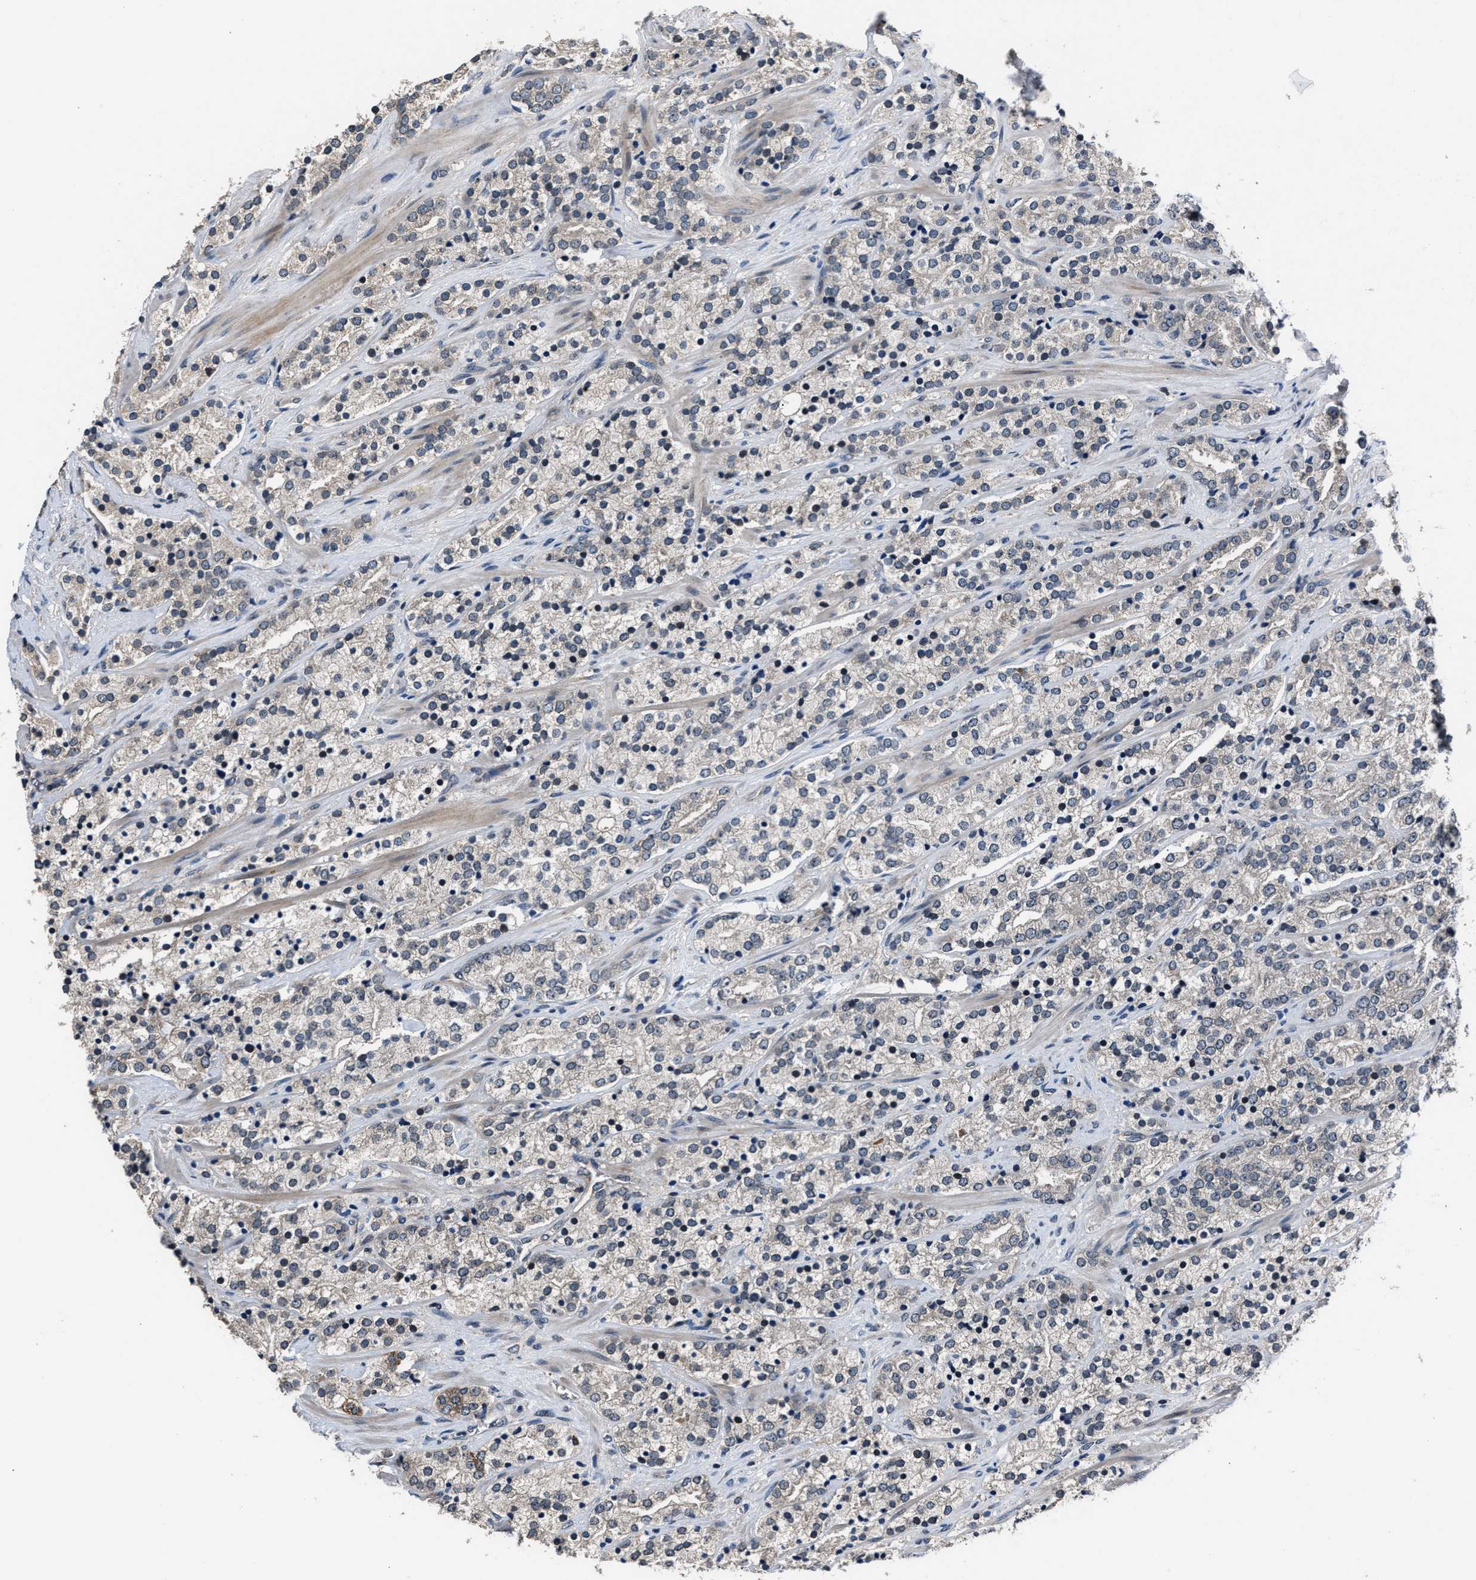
{"staining": {"intensity": "negative", "quantity": "none", "location": "none"}, "tissue": "prostate cancer", "cell_type": "Tumor cells", "image_type": "cancer", "snomed": [{"axis": "morphology", "description": "Adenocarcinoma, High grade"}, {"axis": "topography", "description": "Prostate"}], "caption": "A high-resolution photomicrograph shows IHC staining of prostate adenocarcinoma (high-grade), which reveals no significant staining in tumor cells.", "gene": "TNRC18", "patient": {"sex": "male", "age": 71}}